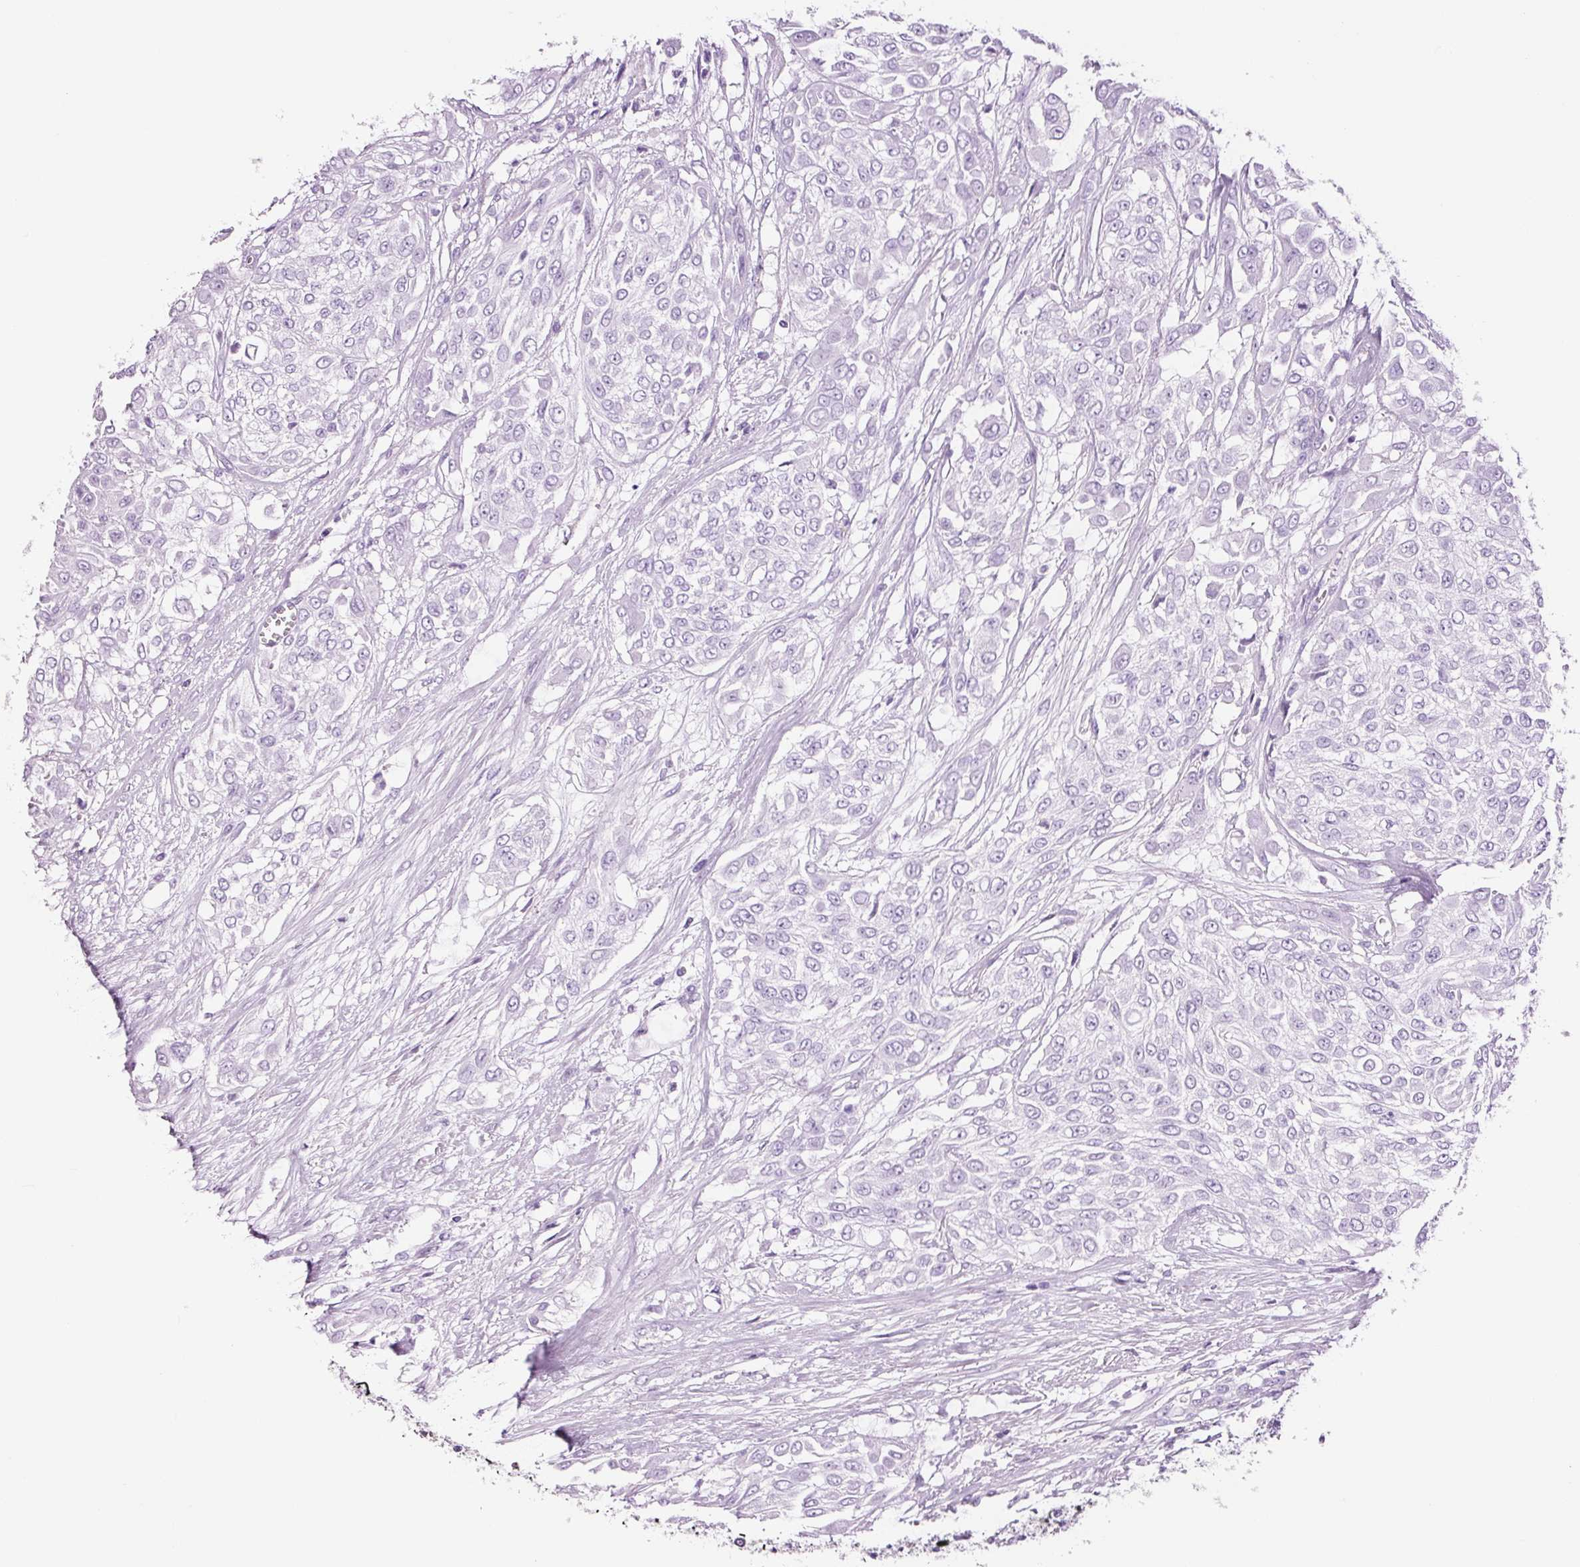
{"staining": {"intensity": "negative", "quantity": "none", "location": "none"}, "tissue": "urothelial cancer", "cell_type": "Tumor cells", "image_type": "cancer", "snomed": [{"axis": "morphology", "description": "Urothelial carcinoma, High grade"}, {"axis": "topography", "description": "Urinary bladder"}], "caption": "Immunohistochemical staining of urothelial cancer reveals no significant staining in tumor cells.", "gene": "ADSS1", "patient": {"sex": "male", "age": 57}}